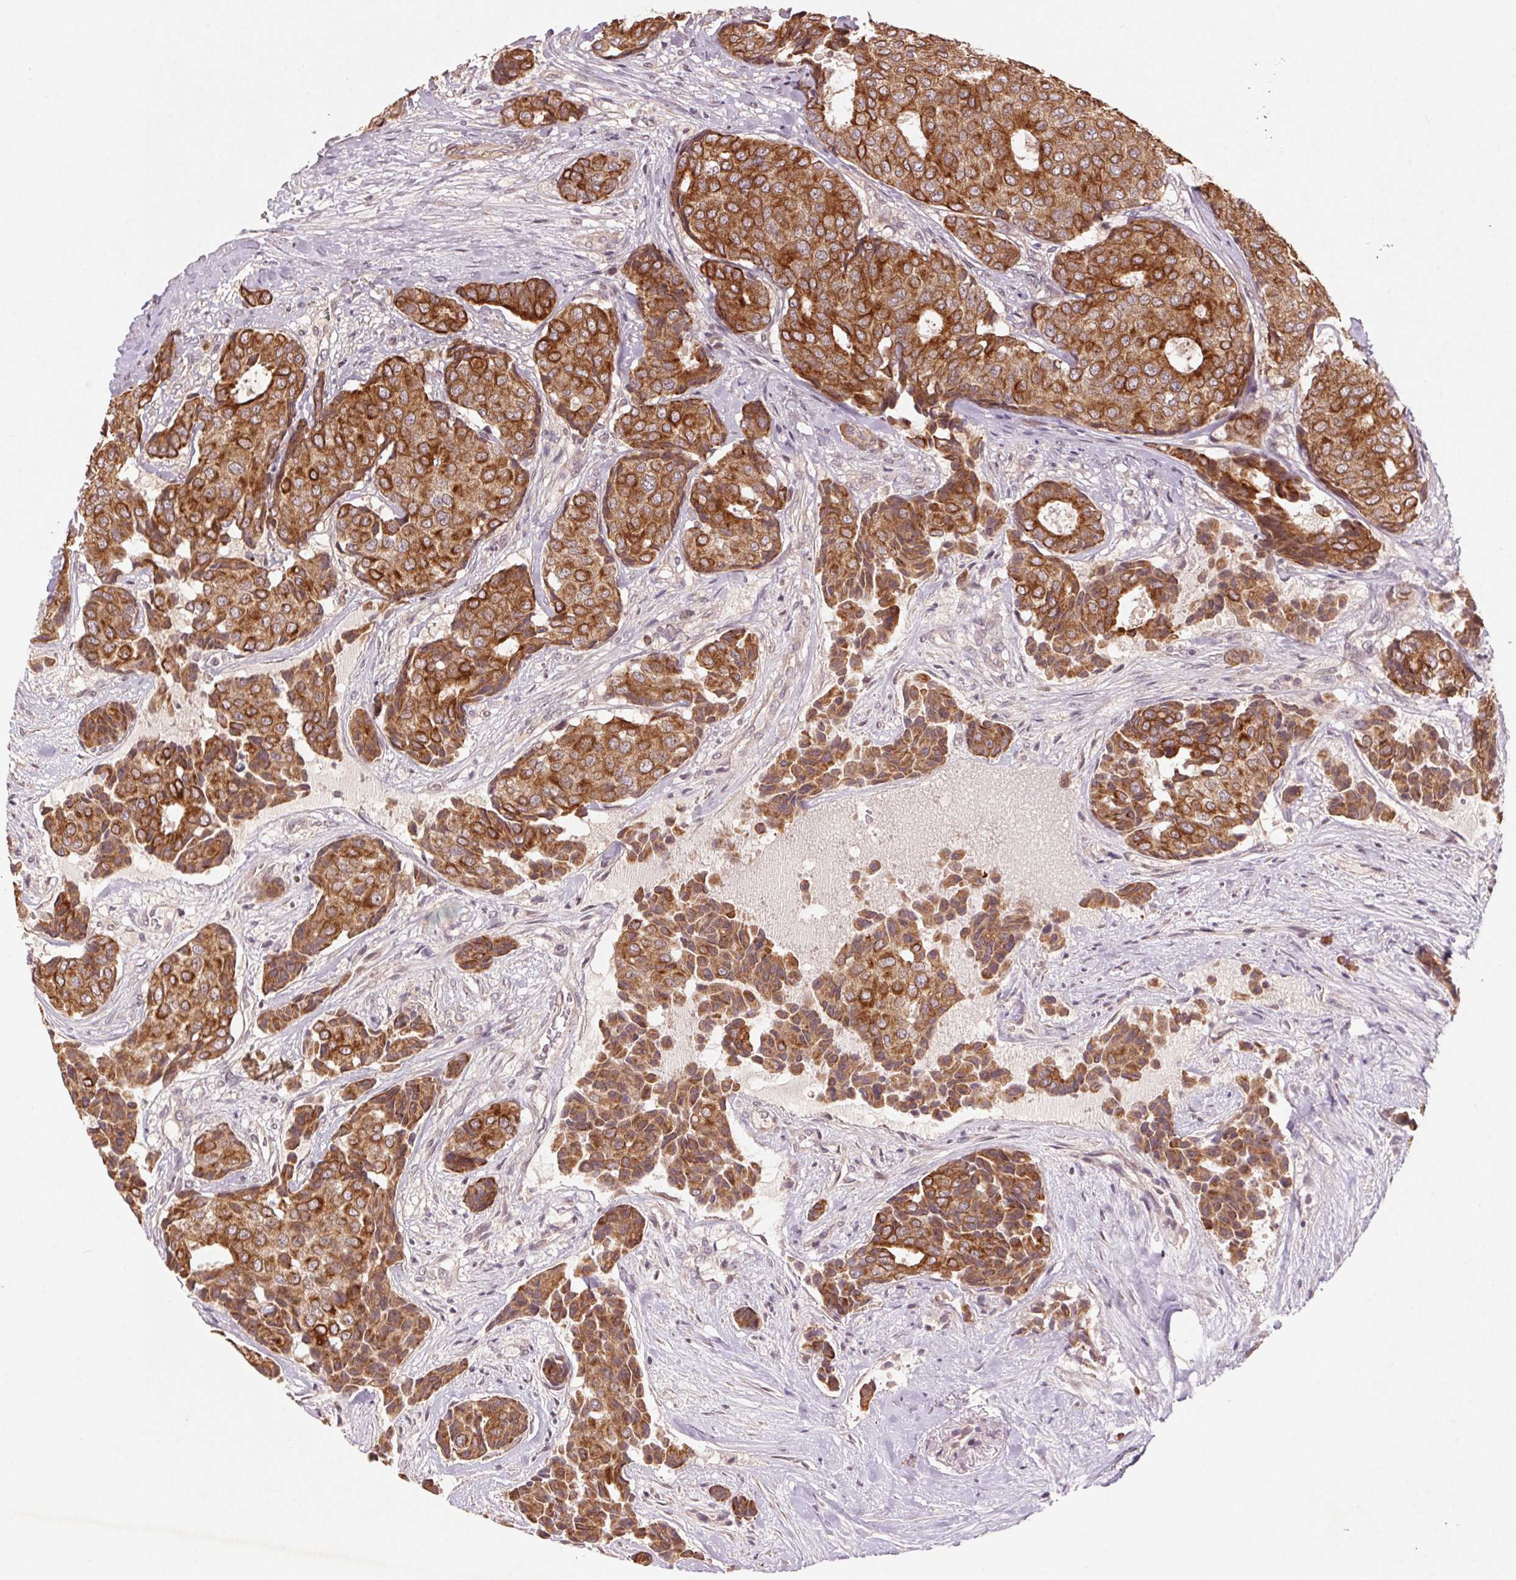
{"staining": {"intensity": "strong", "quantity": ">75%", "location": "cytoplasmic/membranous"}, "tissue": "breast cancer", "cell_type": "Tumor cells", "image_type": "cancer", "snomed": [{"axis": "morphology", "description": "Duct carcinoma"}, {"axis": "topography", "description": "Breast"}], "caption": "Human breast cancer stained with a protein marker reveals strong staining in tumor cells.", "gene": "SMLR1", "patient": {"sex": "female", "age": 75}}